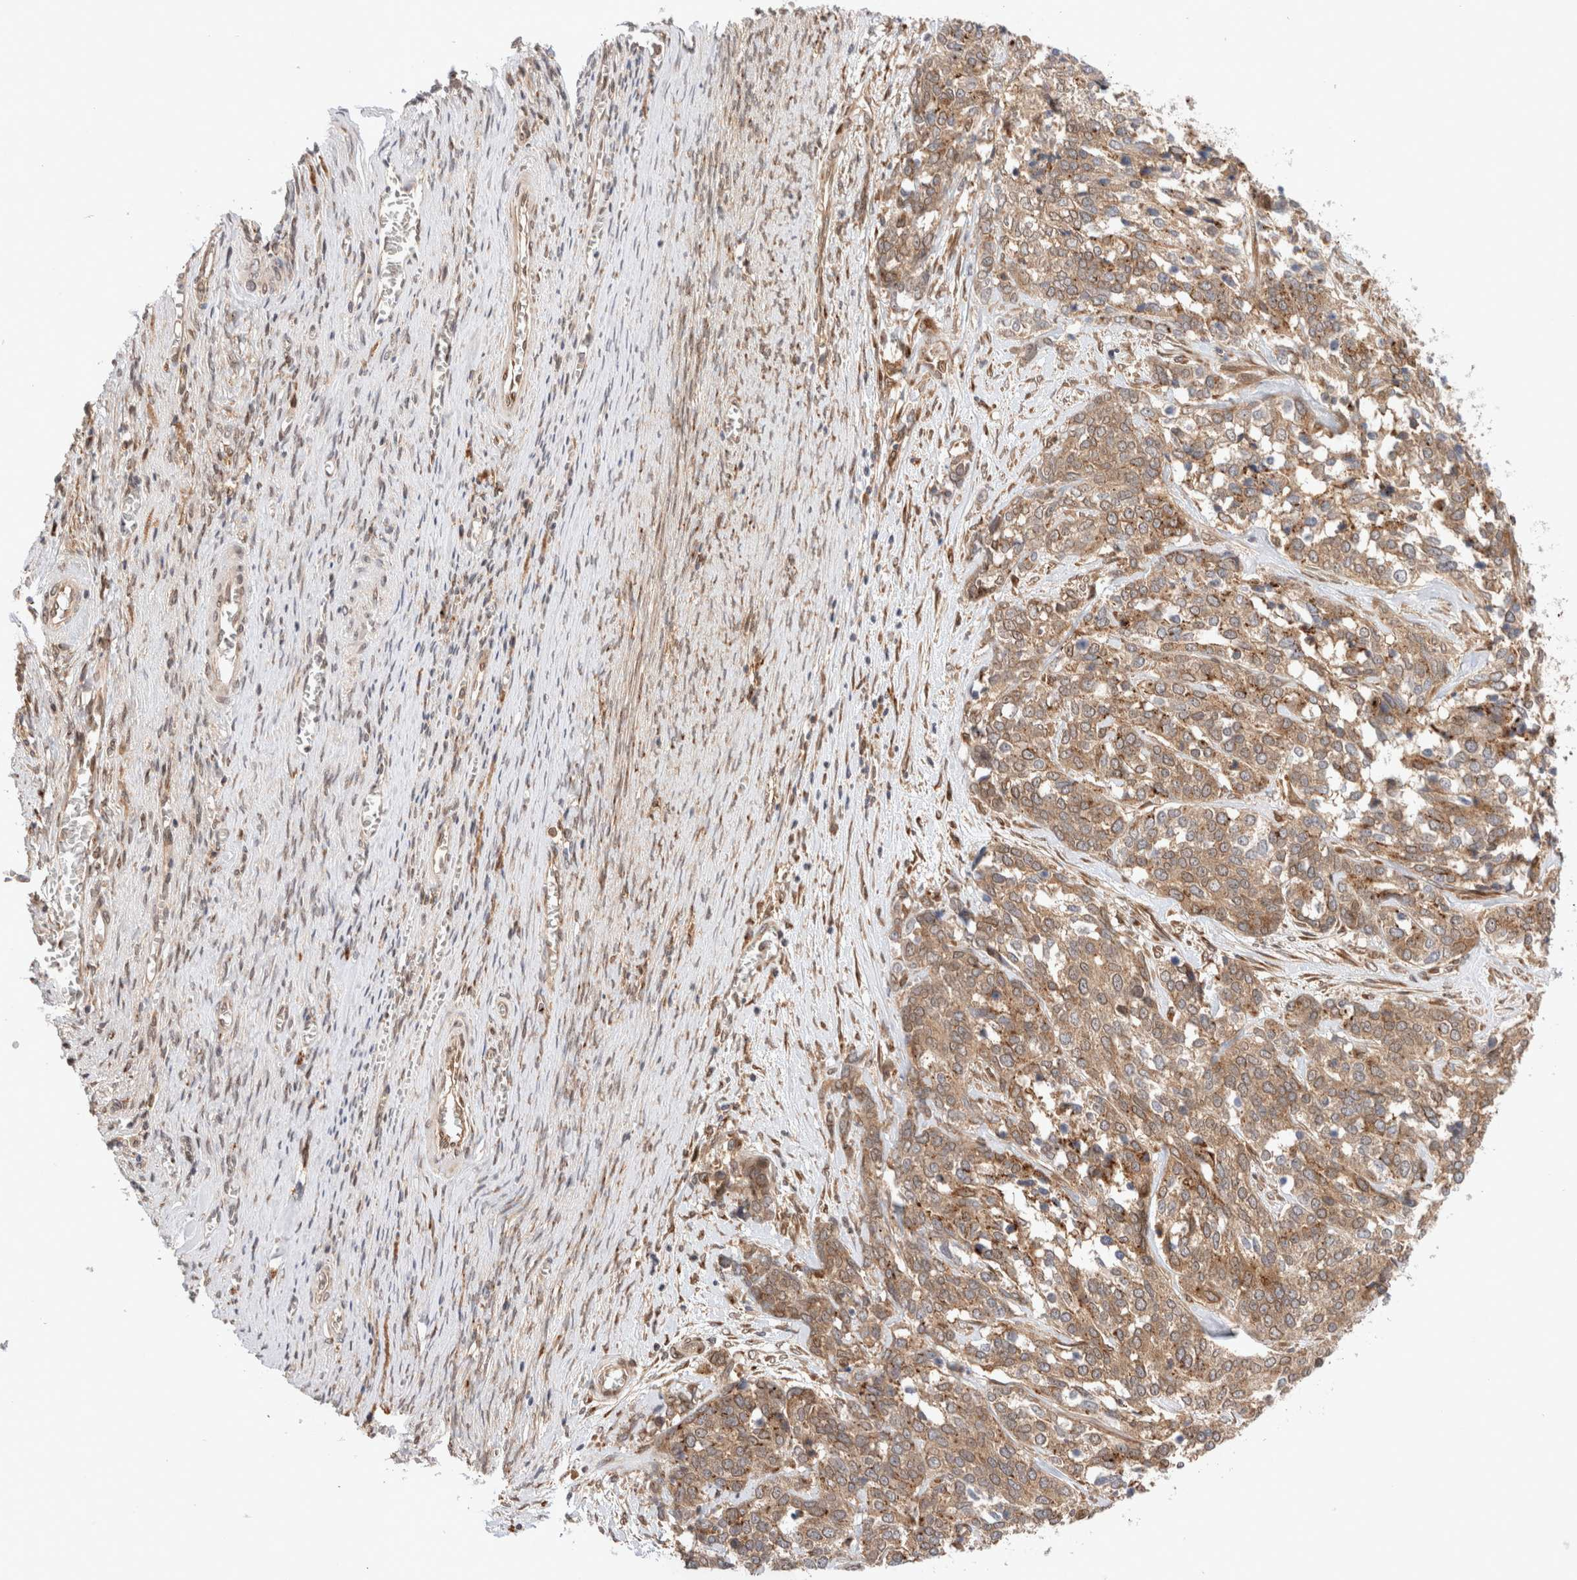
{"staining": {"intensity": "moderate", "quantity": ">75%", "location": "cytoplasmic/membranous"}, "tissue": "ovarian cancer", "cell_type": "Tumor cells", "image_type": "cancer", "snomed": [{"axis": "morphology", "description": "Cystadenocarcinoma, serous, NOS"}, {"axis": "topography", "description": "Ovary"}], "caption": "This is a histology image of immunohistochemistry (IHC) staining of serous cystadenocarcinoma (ovarian), which shows moderate expression in the cytoplasmic/membranous of tumor cells.", "gene": "GCN1", "patient": {"sex": "female", "age": 44}}